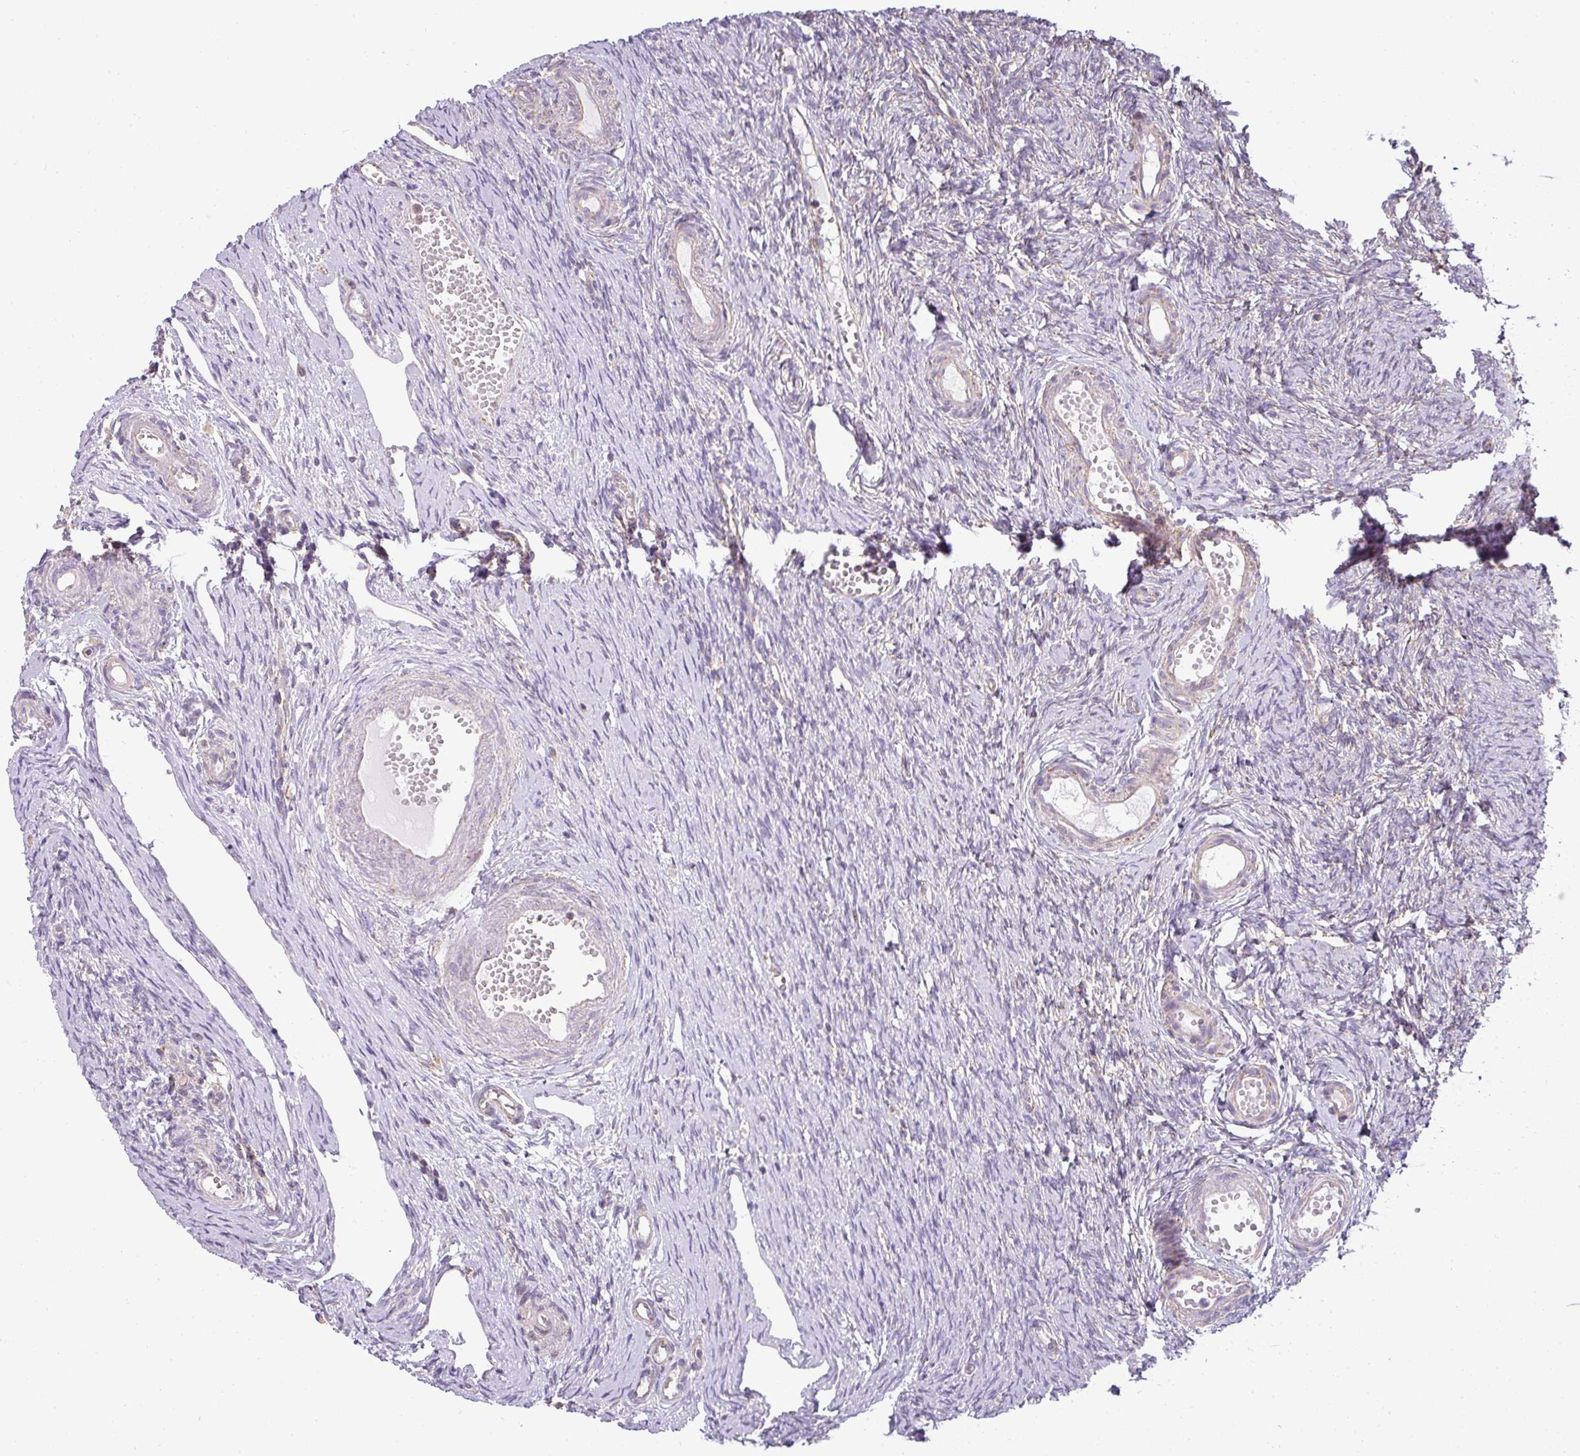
{"staining": {"intensity": "weak", "quantity": "25%-75%", "location": "cytoplasmic/membranous"}, "tissue": "ovary", "cell_type": "Ovarian stroma cells", "image_type": "normal", "snomed": [{"axis": "morphology", "description": "Normal tissue, NOS"}, {"axis": "topography", "description": "Ovary"}], "caption": "Human ovary stained with a brown dye shows weak cytoplasmic/membranous positive expression in approximately 25%-75% of ovarian stroma cells.", "gene": "ZNF211", "patient": {"sex": "female", "age": 51}}